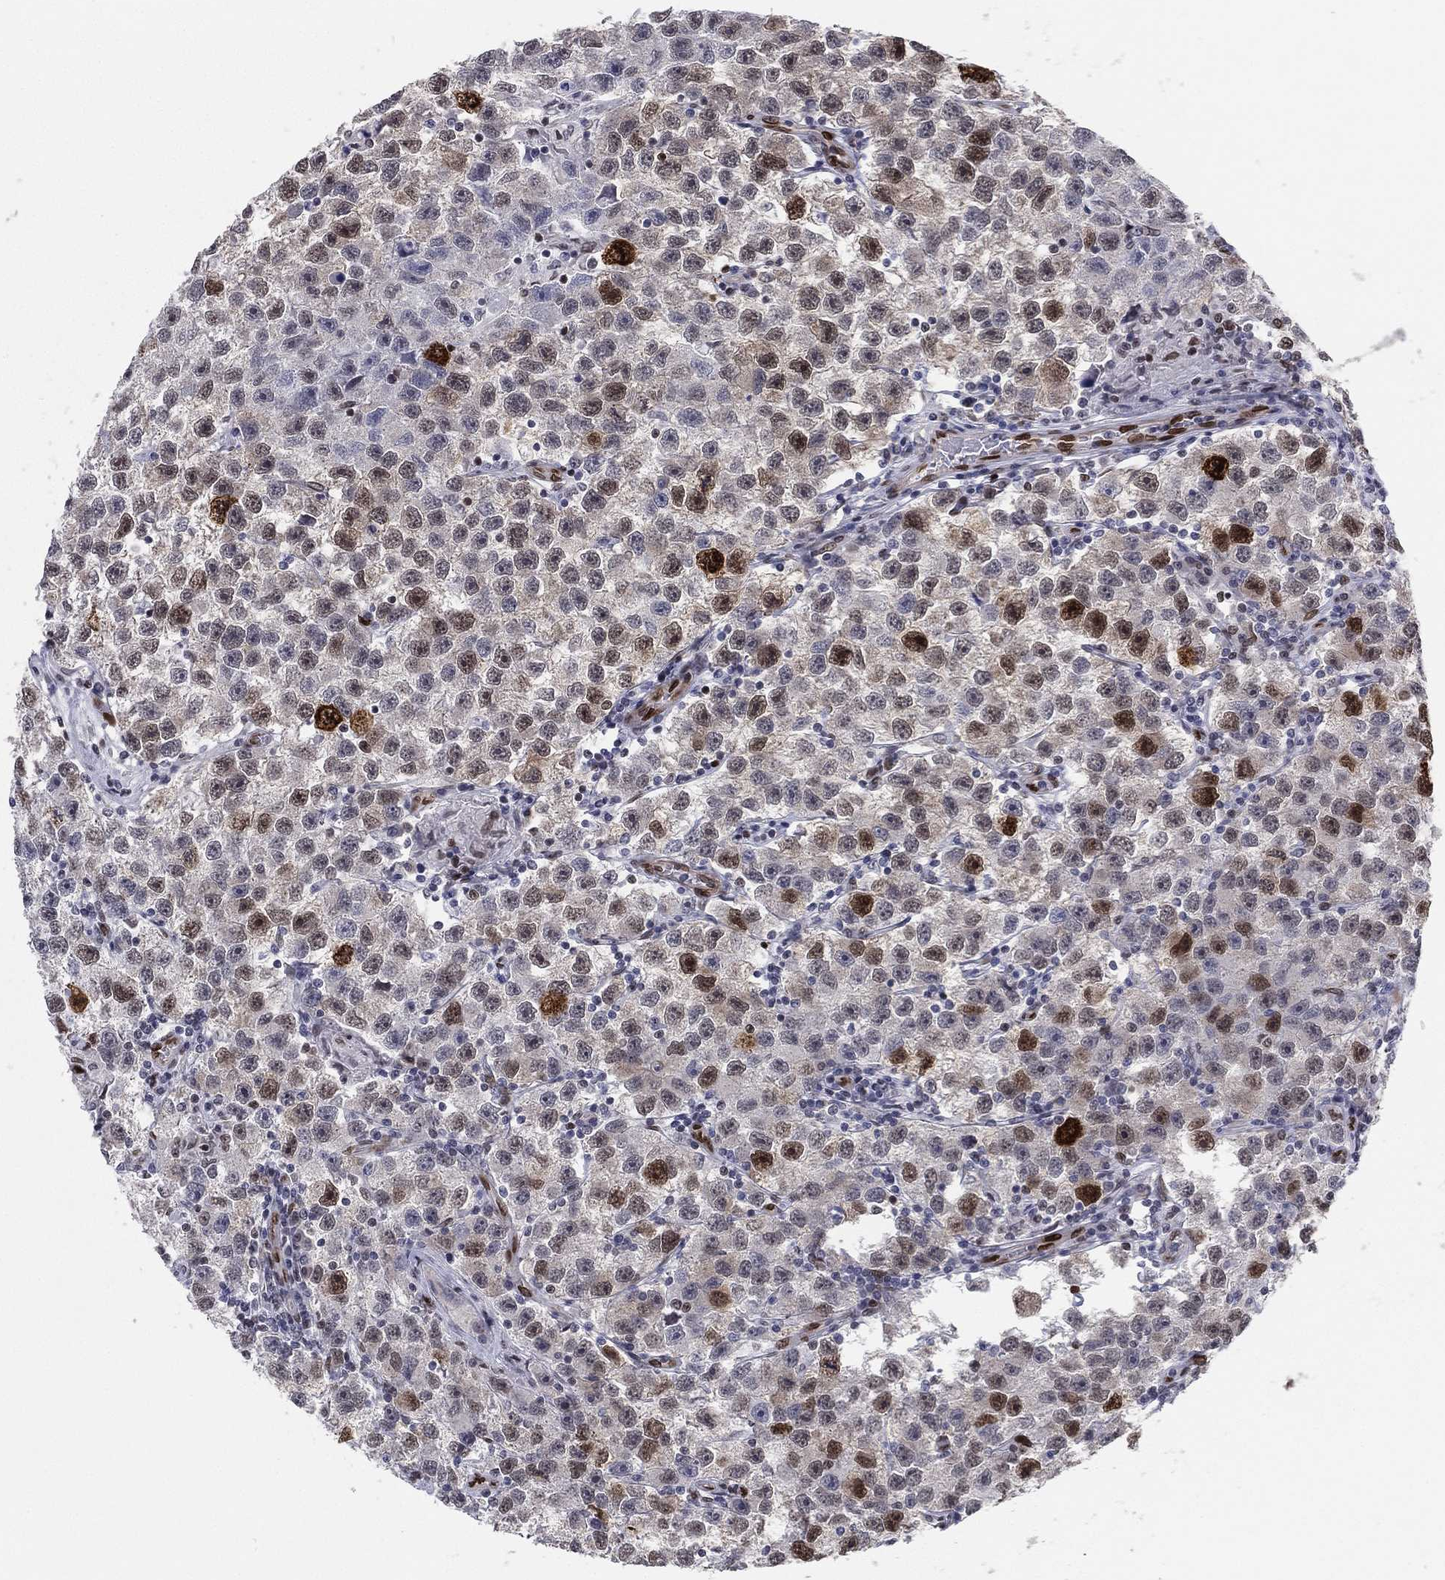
{"staining": {"intensity": "strong", "quantity": "<25%", "location": "nuclear"}, "tissue": "testis cancer", "cell_type": "Tumor cells", "image_type": "cancer", "snomed": [{"axis": "morphology", "description": "Seminoma, NOS"}, {"axis": "topography", "description": "Testis"}], "caption": "Immunohistochemical staining of human seminoma (testis) displays medium levels of strong nuclear protein positivity in about <25% of tumor cells.", "gene": "LMNB1", "patient": {"sex": "male", "age": 26}}